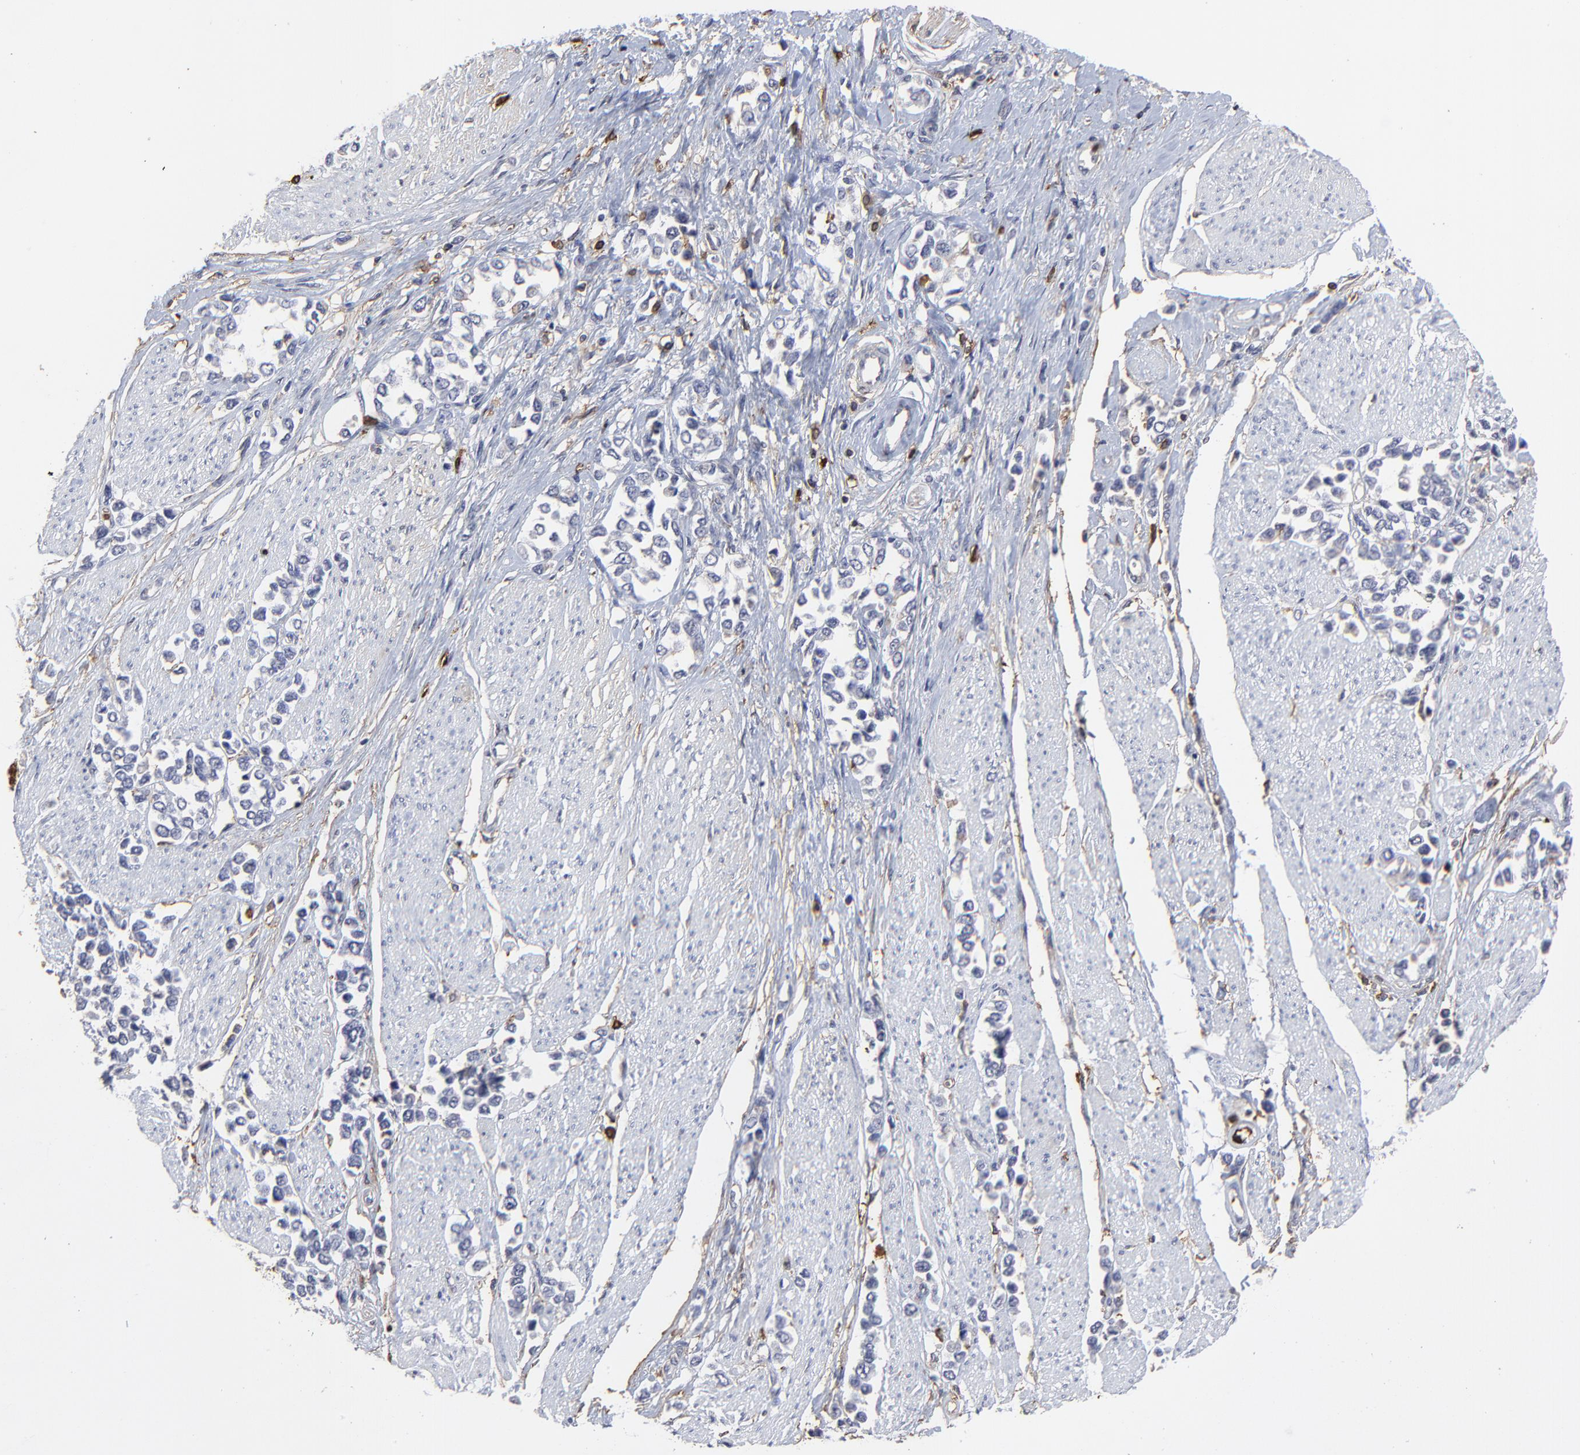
{"staining": {"intensity": "negative", "quantity": "none", "location": "none"}, "tissue": "stomach cancer", "cell_type": "Tumor cells", "image_type": "cancer", "snomed": [{"axis": "morphology", "description": "Adenocarcinoma, NOS"}, {"axis": "topography", "description": "Stomach, upper"}], "caption": "Immunohistochemistry (IHC) of human adenocarcinoma (stomach) displays no positivity in tumor cells.", "gene": "SLC6A14", "patient": {"sex": "male", "age": 76}}